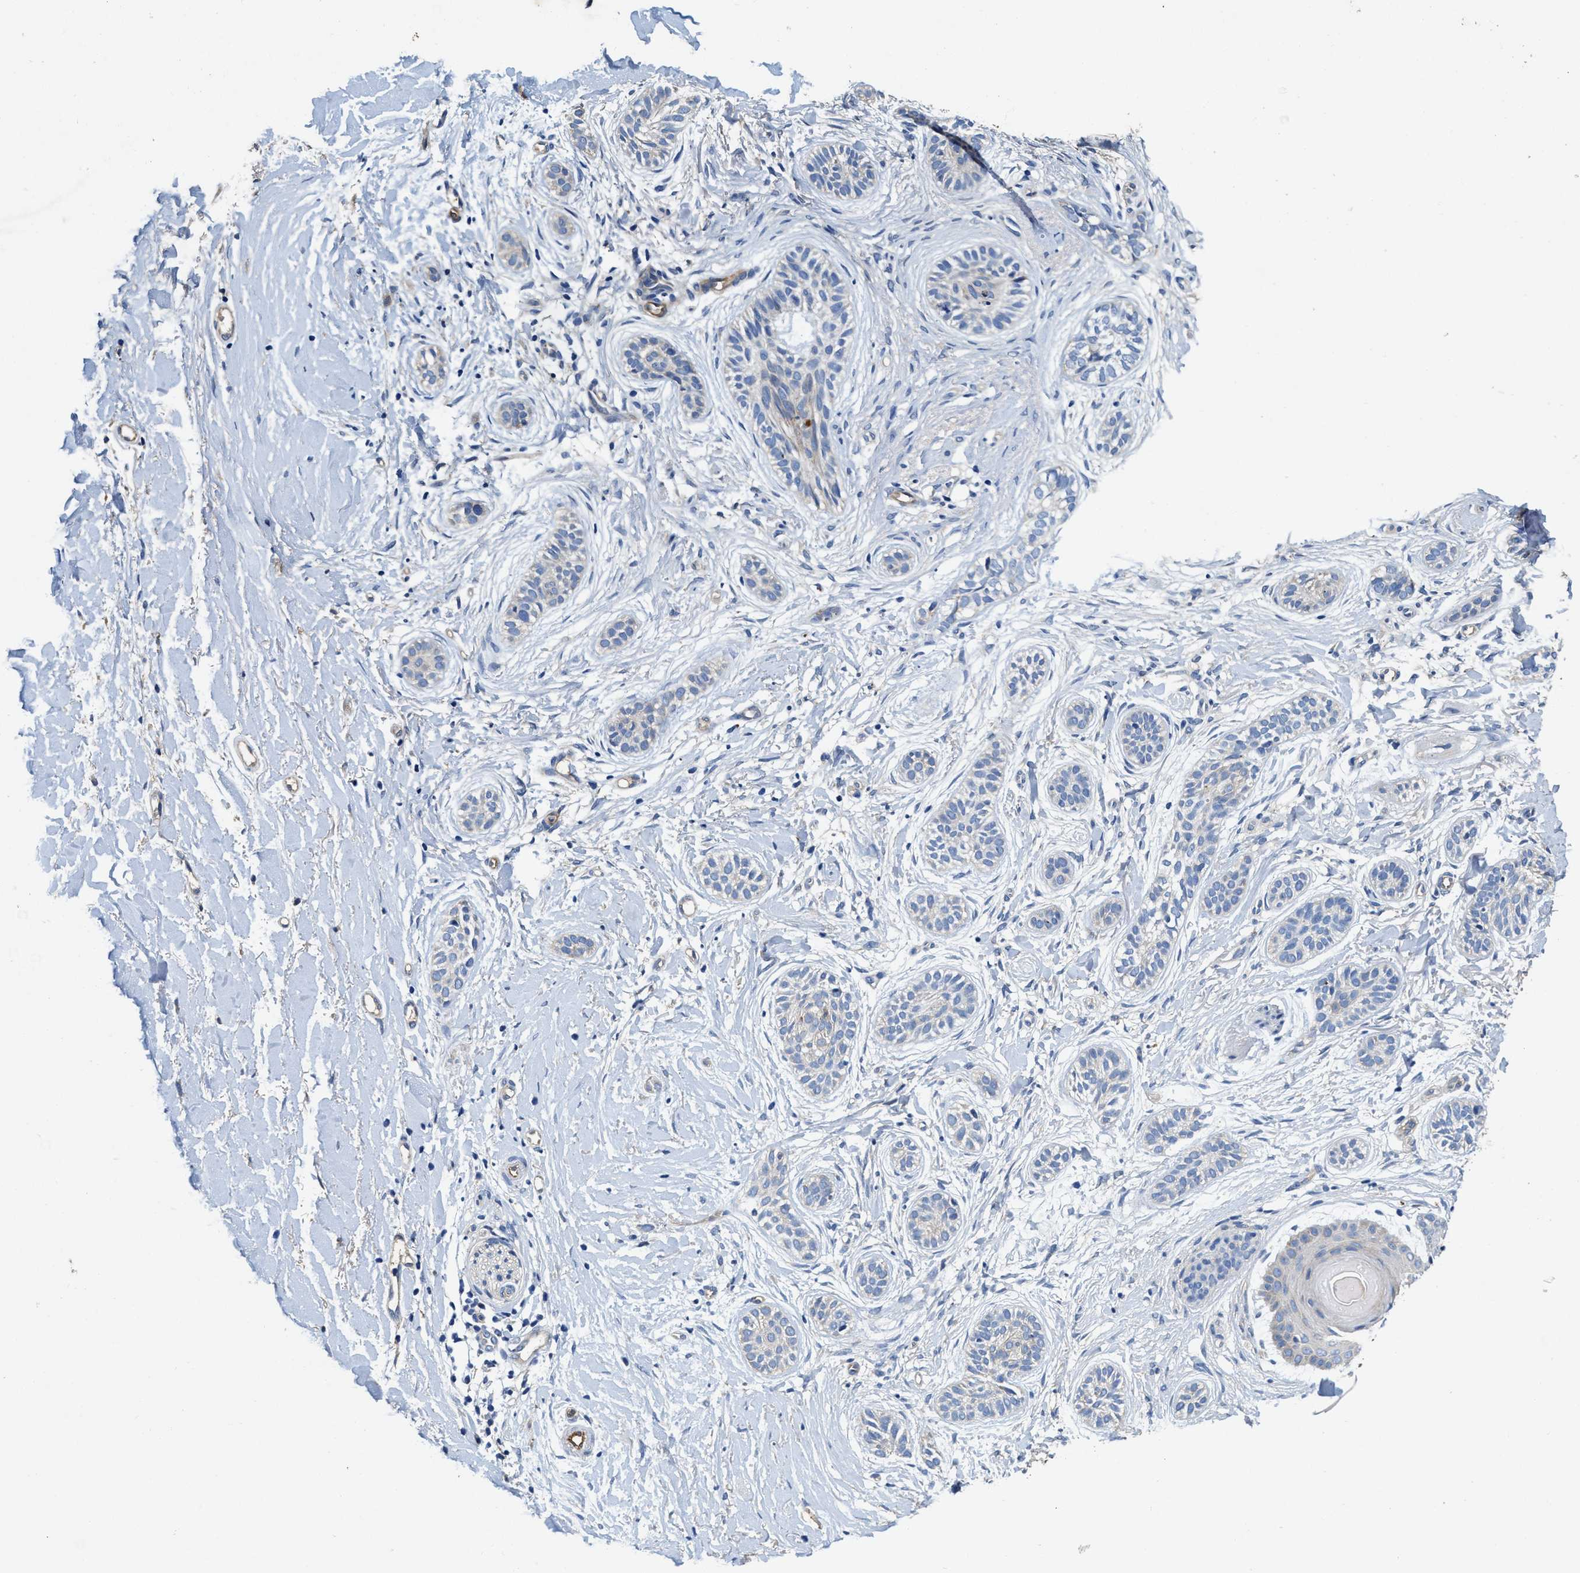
{"staining": {"intensity": "negative", "quantity": "none", "location": "none"}, "tissue": "skin cancer", "cell_type": "Tumor cells", "image_type": "cancer", "snomed": [{"axis": "morphology", "description": "Normal tissue, NOS"}, {"axis": "morphology", "description": "Basal cell carcinoma"}, {"axis": "topography", "description": "Skin"}], "caption": "The micrograph demonstrates no significant positivity in tumor cells of skin basal cell carcinoma.", "gene": "PEG10", "patient": {"sex": "male", "age": 63}}